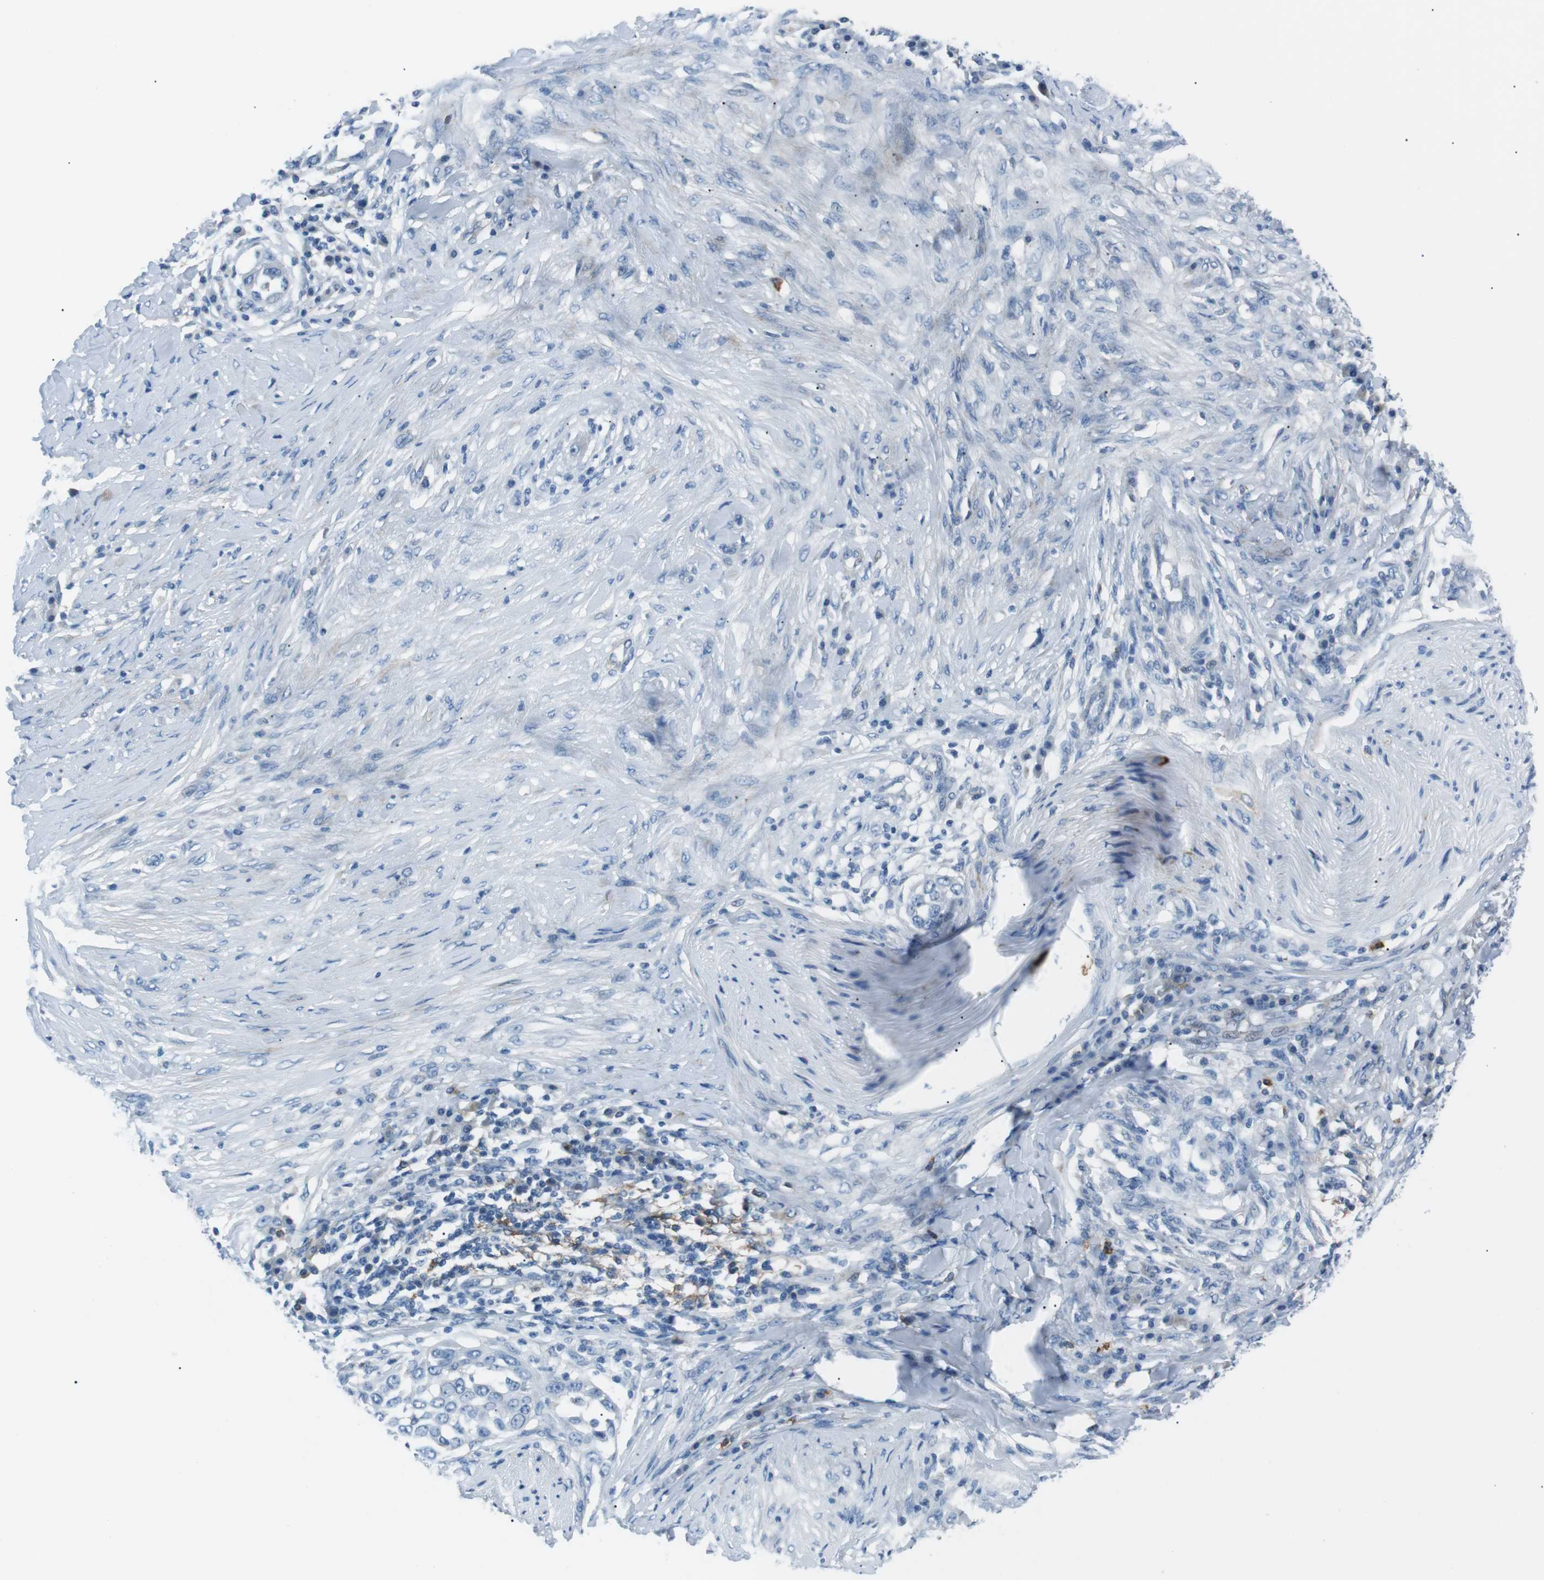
{"staining": {"intensity": "negative", "quantity": "none", "location": "none"}, "tissue": "skin cancer", "cell_type": "Tumor cells", "image_type": "cancer", "snomed": [{"axis": "morphology", "description": "Squamous cell carcinoma, NOS"}, {"axis": "topography", "description": "Skin"}], "caption": "DAB (3,3'-diaminobenzidine) immunohistochemical staining of skin cancer demonstrates no significant positivity in tumor cells.", "gene": "CSF2RA", "patient": {"sex": "female", "age": 44}}